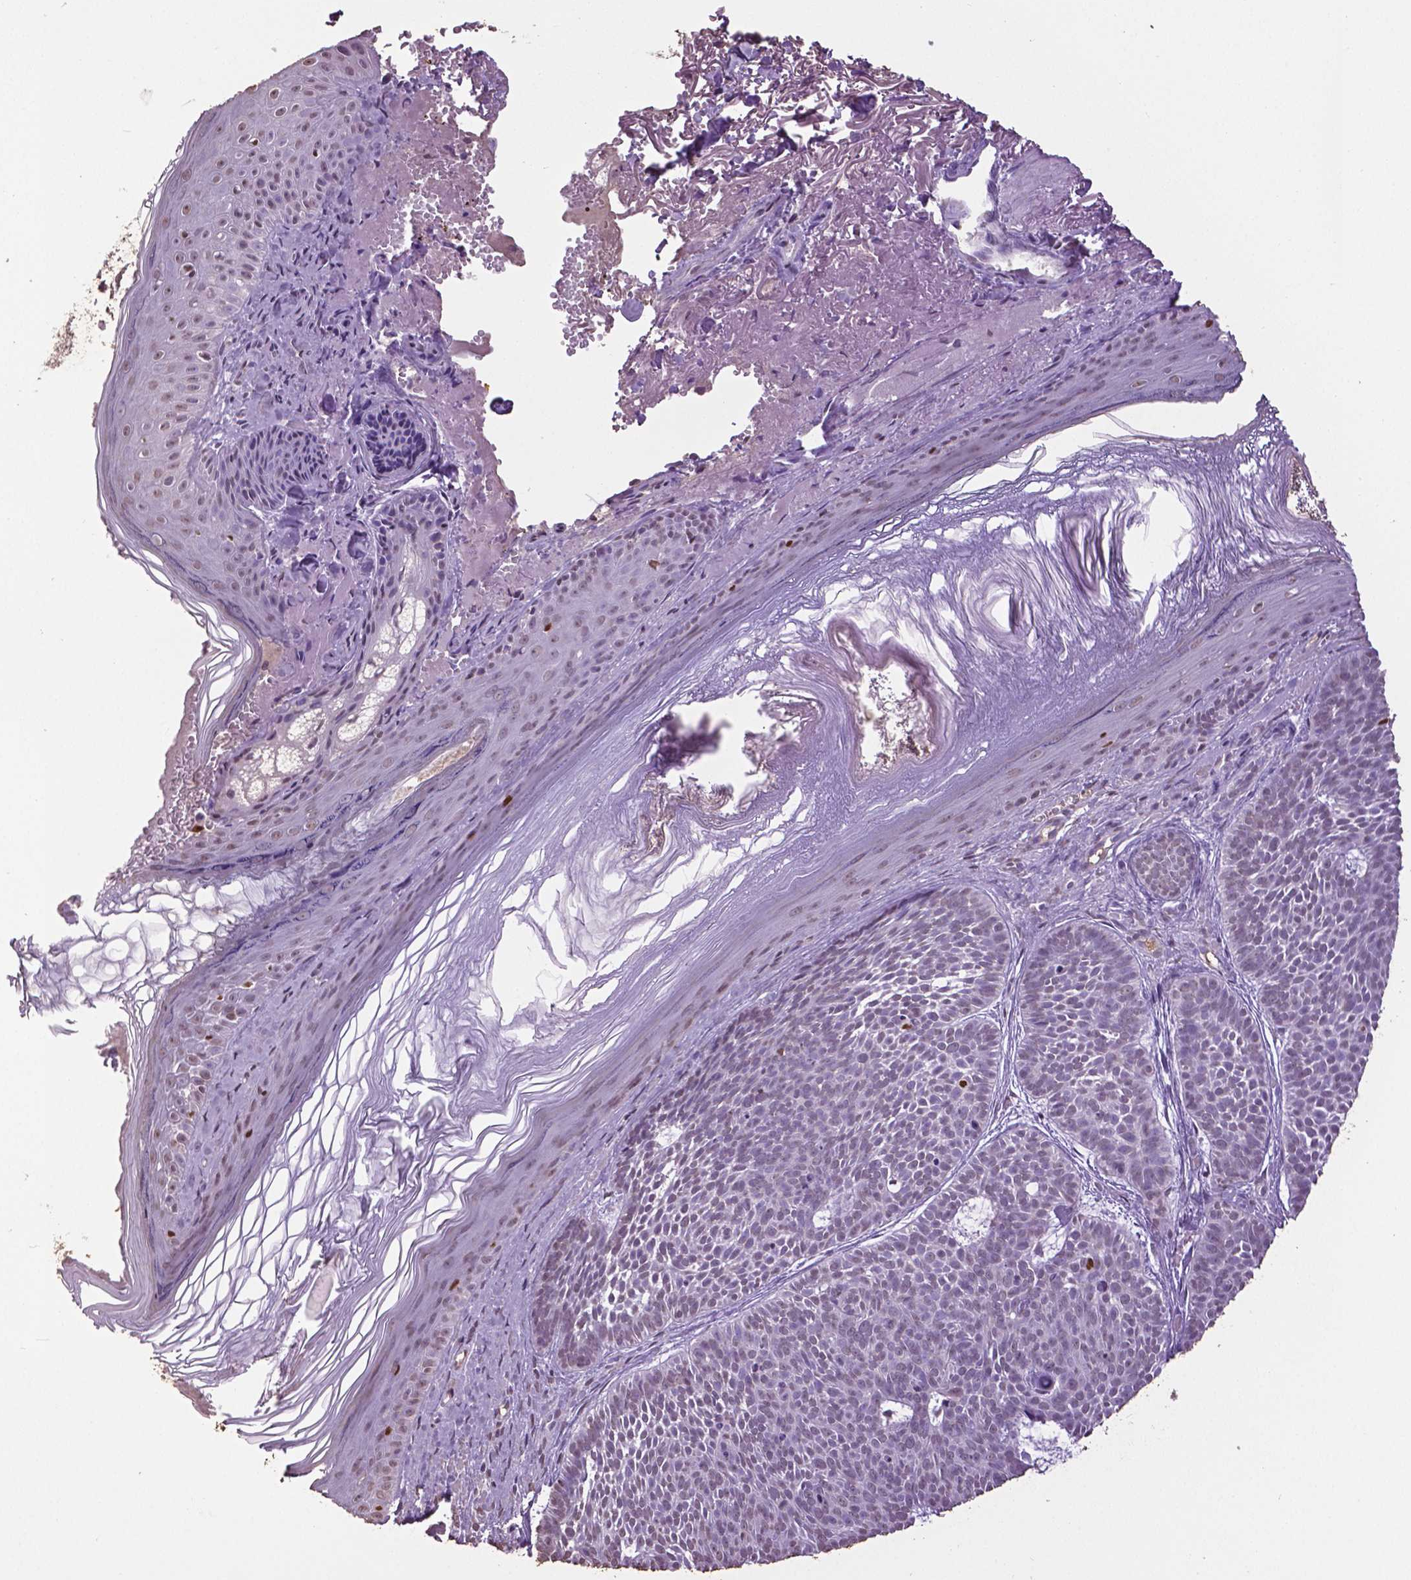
{"staining": {"intensity": "negative", "quantity": "none", "location": "none"}, "tissue": "skin cancer", "cell_type": "Tumor cells", "image_type": "cancer", "snomed": [{"axis": "morphology", "description": "Basal cell carcinoma"}, {"axis": "topography", "description": "Skin"}], "caption": "A photomicrograph of basal cell carcinoma (skin) stained for a protein exhibits no brown staining in tumor cells. (DAB IHC with hematoxylin counter stain).", "gene": "RUNX3", "patient": {"sex": "male", "age": 81}}